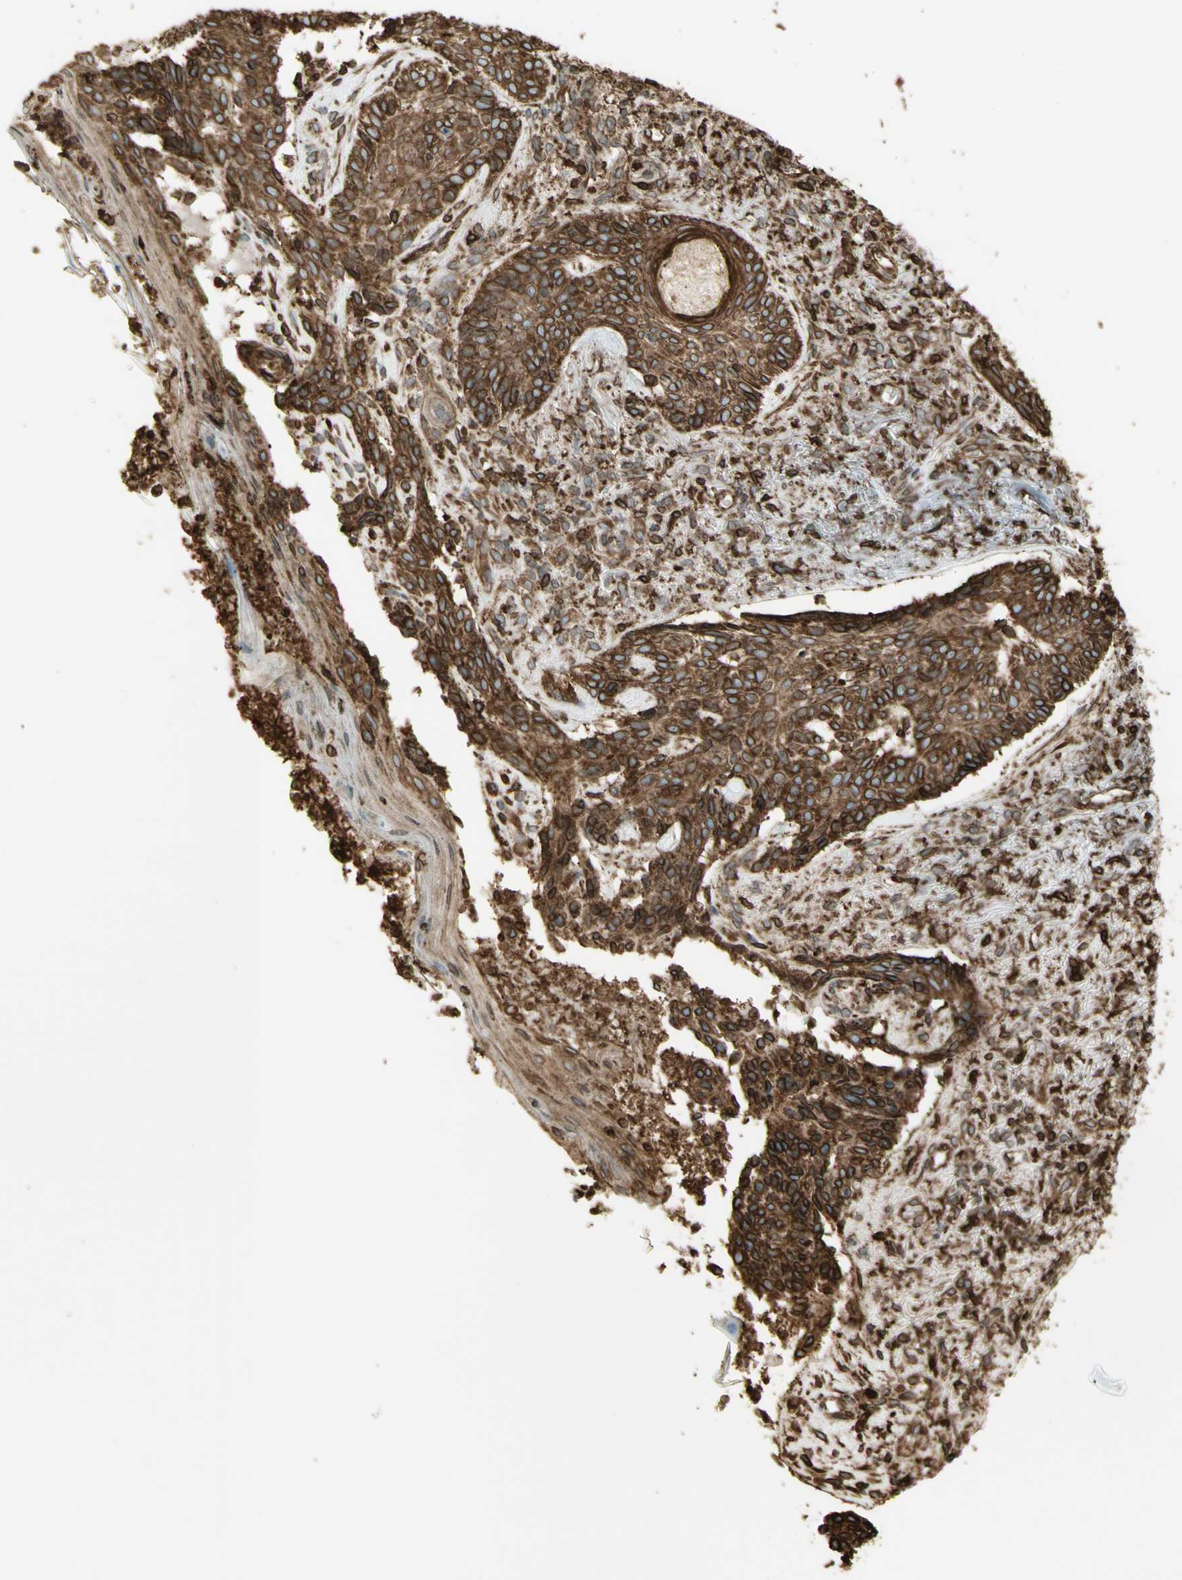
{"staining": {"intensity": "strong", "quantity": ">75%", "location": "cytoplasmic/membranous"}, "tissue": "skin cancer", "cell_type": "Tumor cells", "image_type": "cancer", "snomed": [{"axis": "morphology", "description": "Basal cell carcinoma"}, {"axis": "topography", "description": "Skin"}], "caption": "Immunohistochemical staining of human skin basal cell carcinoma displays high levels of strong cytoplasmic/membranous protein positivity in approximately >75% of tumor cells.", "gene": "CANX", "patient": {"sex": "male", "age": 43}}